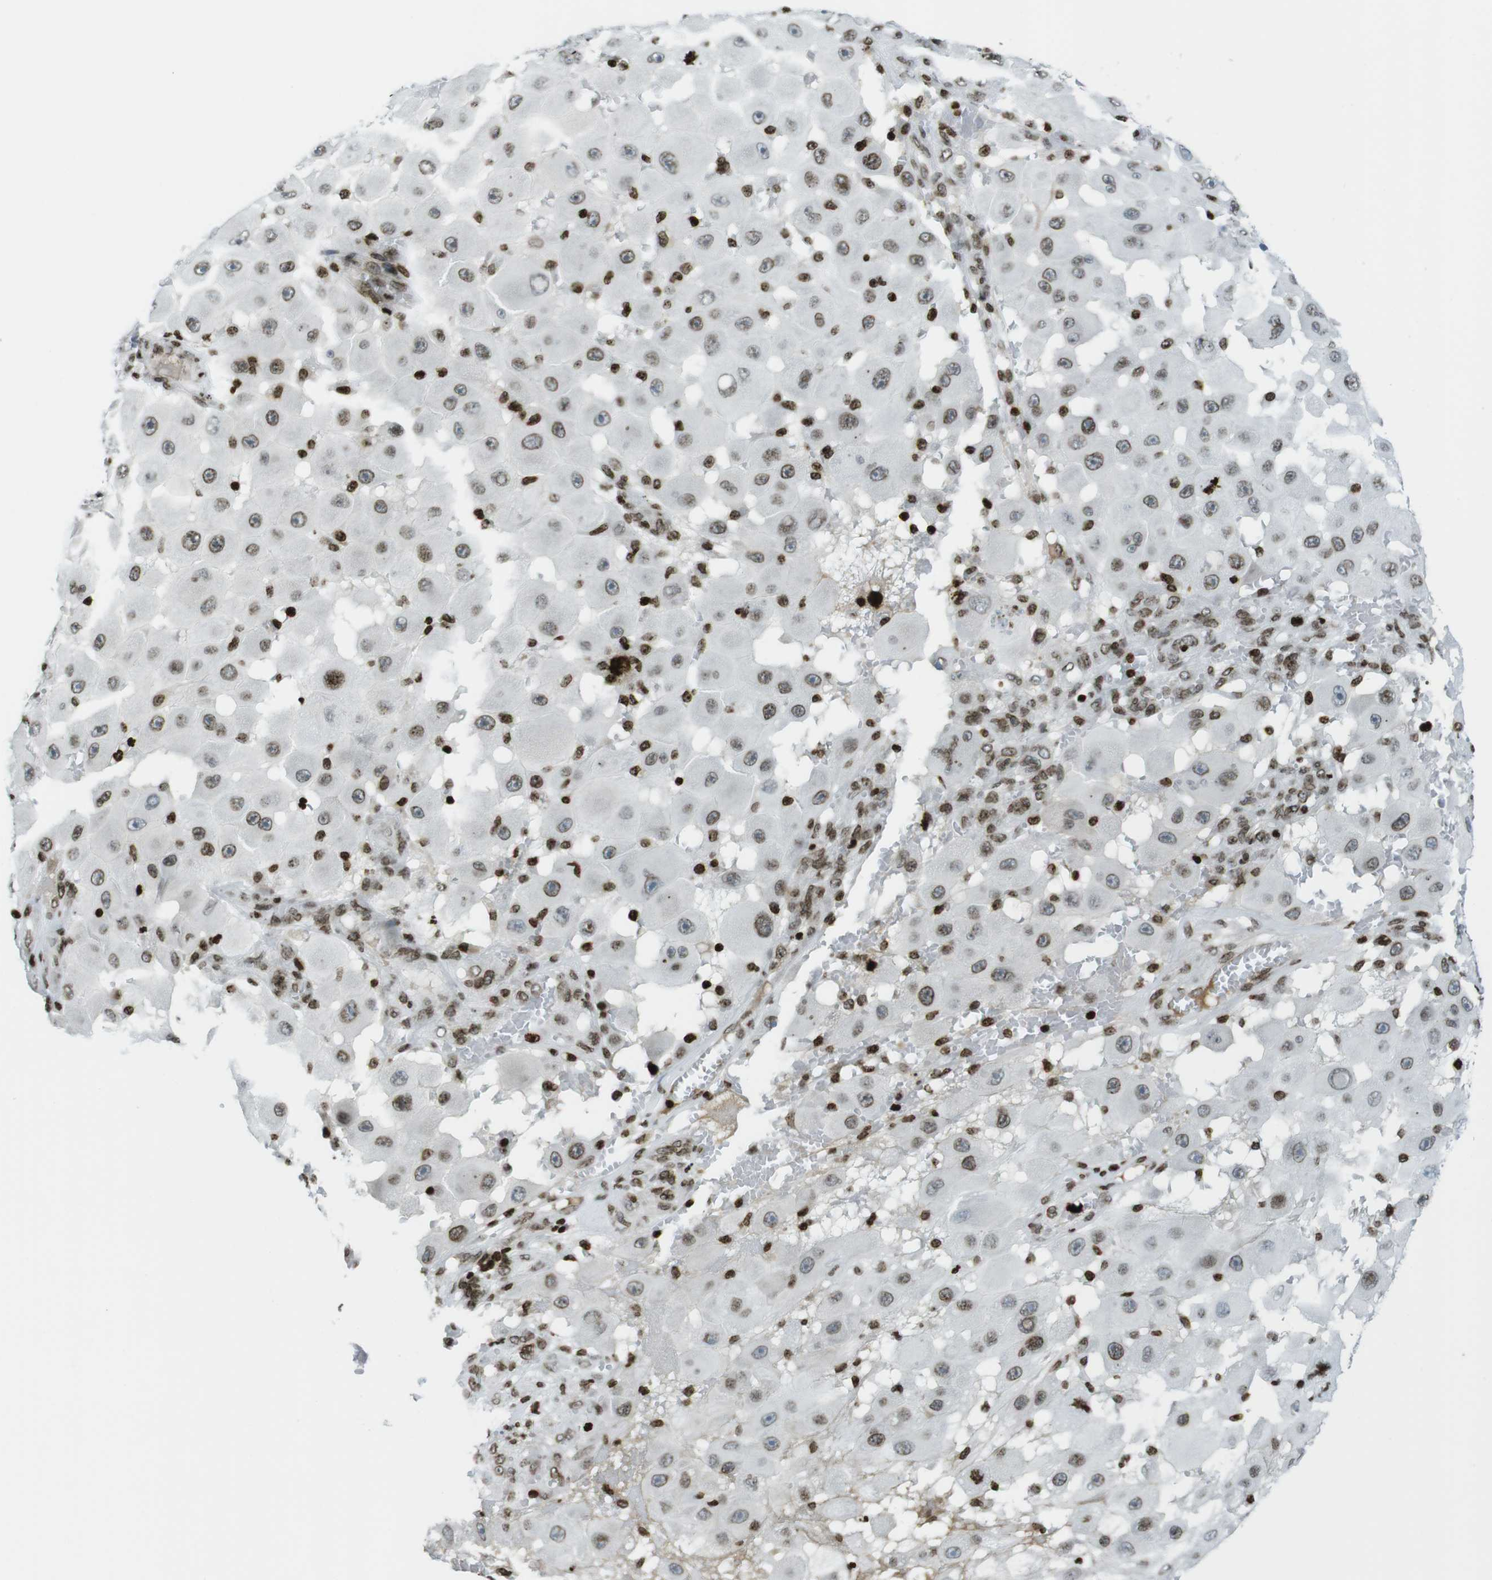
{"staining": {"intensity": "moderate", "quantity": ">75%", "location": "nuclear"}, "tissue": "melanoma", "cell_type": "Tumor cells", "image_type": "cancer", "snomed": [{"axis": "morphology", "description": "Malignant melanoma, NOS"}, {"axis": "topography", "description": "Skin"}], "caption": "Approximately >75% of tumor cells in melanoma show moderate nuclear protein positivity as visualized by brown immunohistochemical staining.", "gene": "H2AC8", "patient": {"sex": "female", "age": 81}}